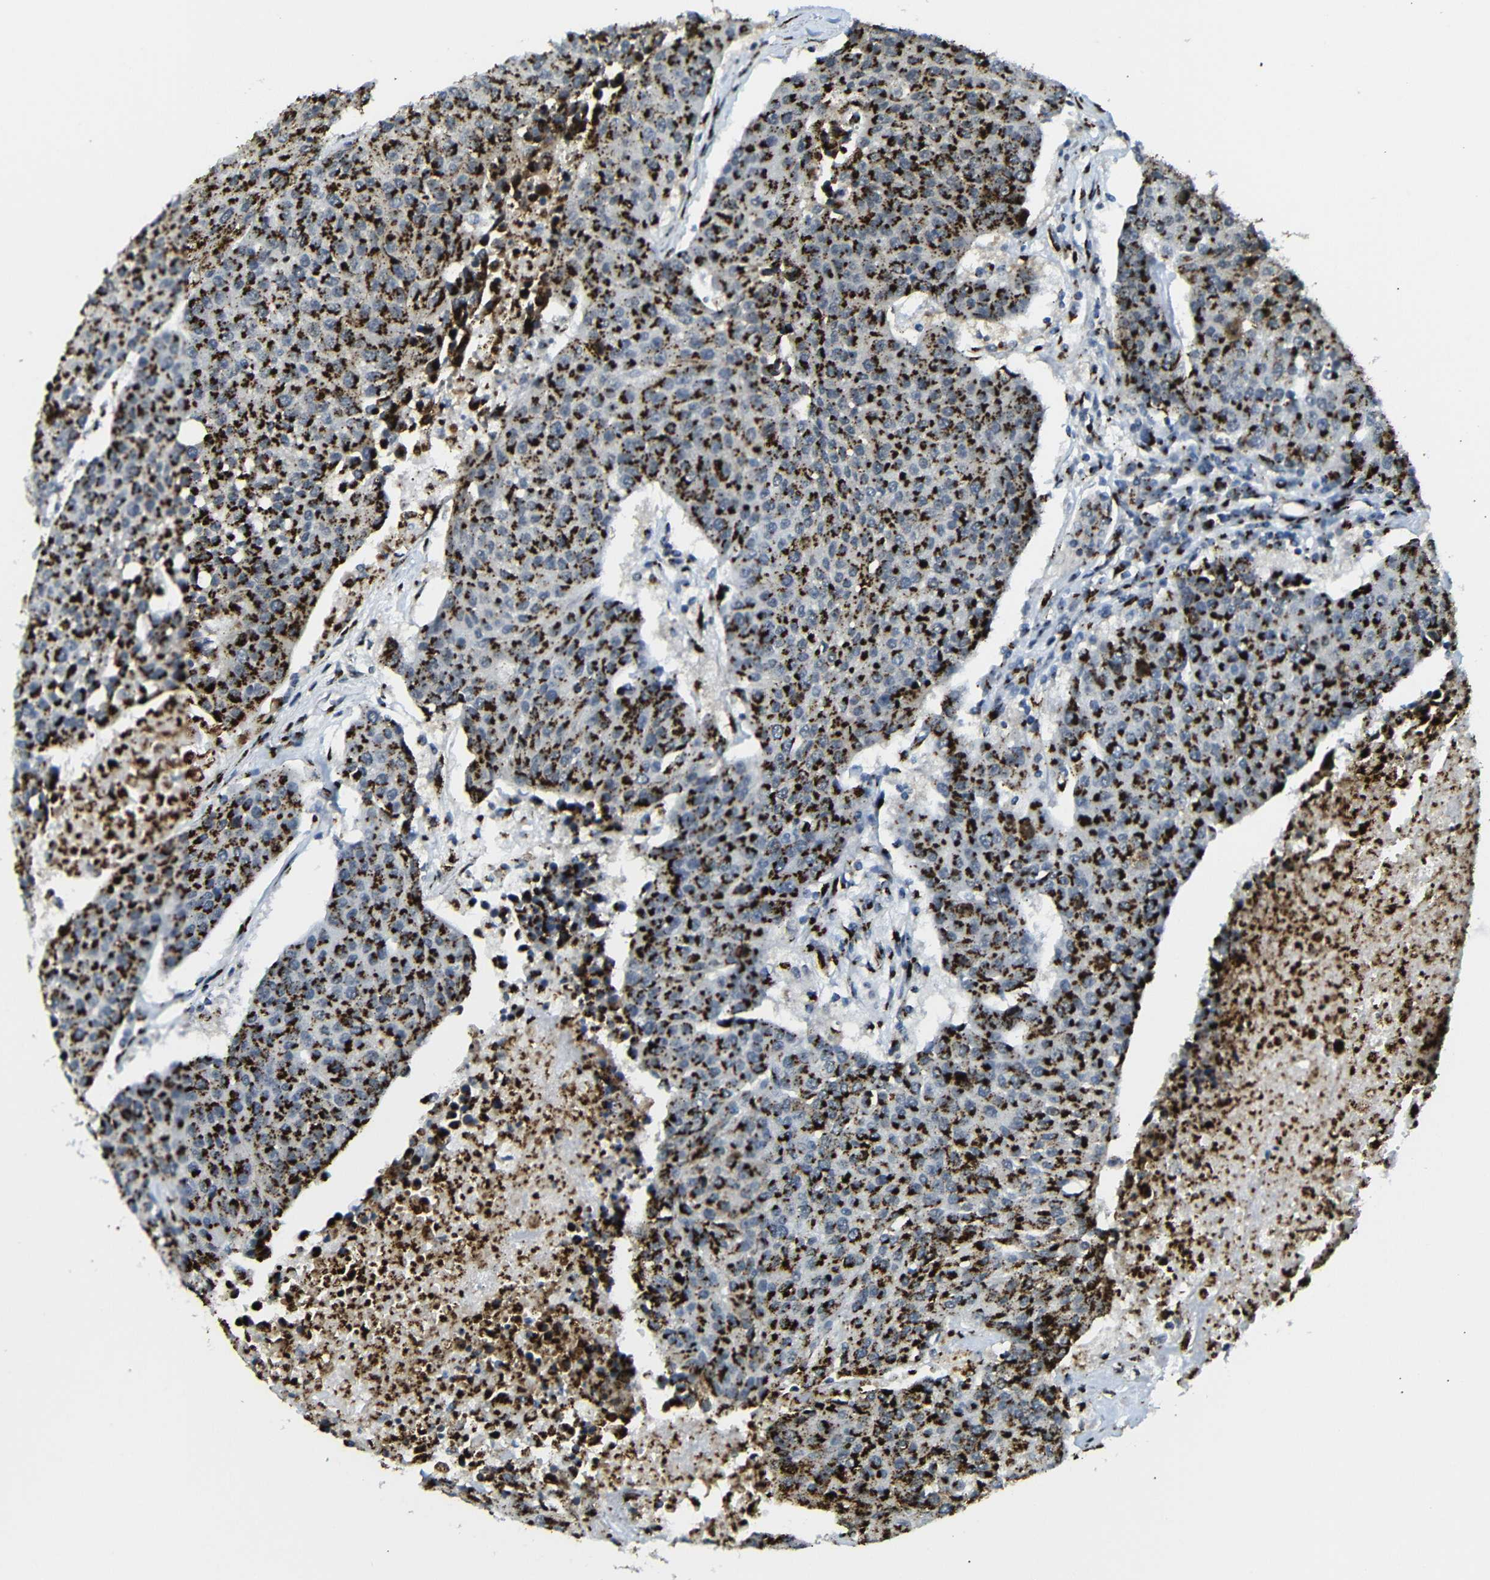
{"staining": {"intensity": "strong", "quantity": ">75%", "location": "cytoplasmic/membranous"}, "tissue": "urothelial cancer", "cell_type": "Tumor cells", "image_type": "cancer", "snomed": [{"axis": "morphology", "description": "Urothelial carcinoma, High grade"}, {"axis": "topography", "description": "Urinary bladder"}], "caption": "Immunohistochemical staining of human urothelial cancer exhibits strong cytoplasmic/membranous protein positivity in about >75% of tumor cells.", "gene": "TGOLN2", "patient": {"sex": "female", "age": 85}}